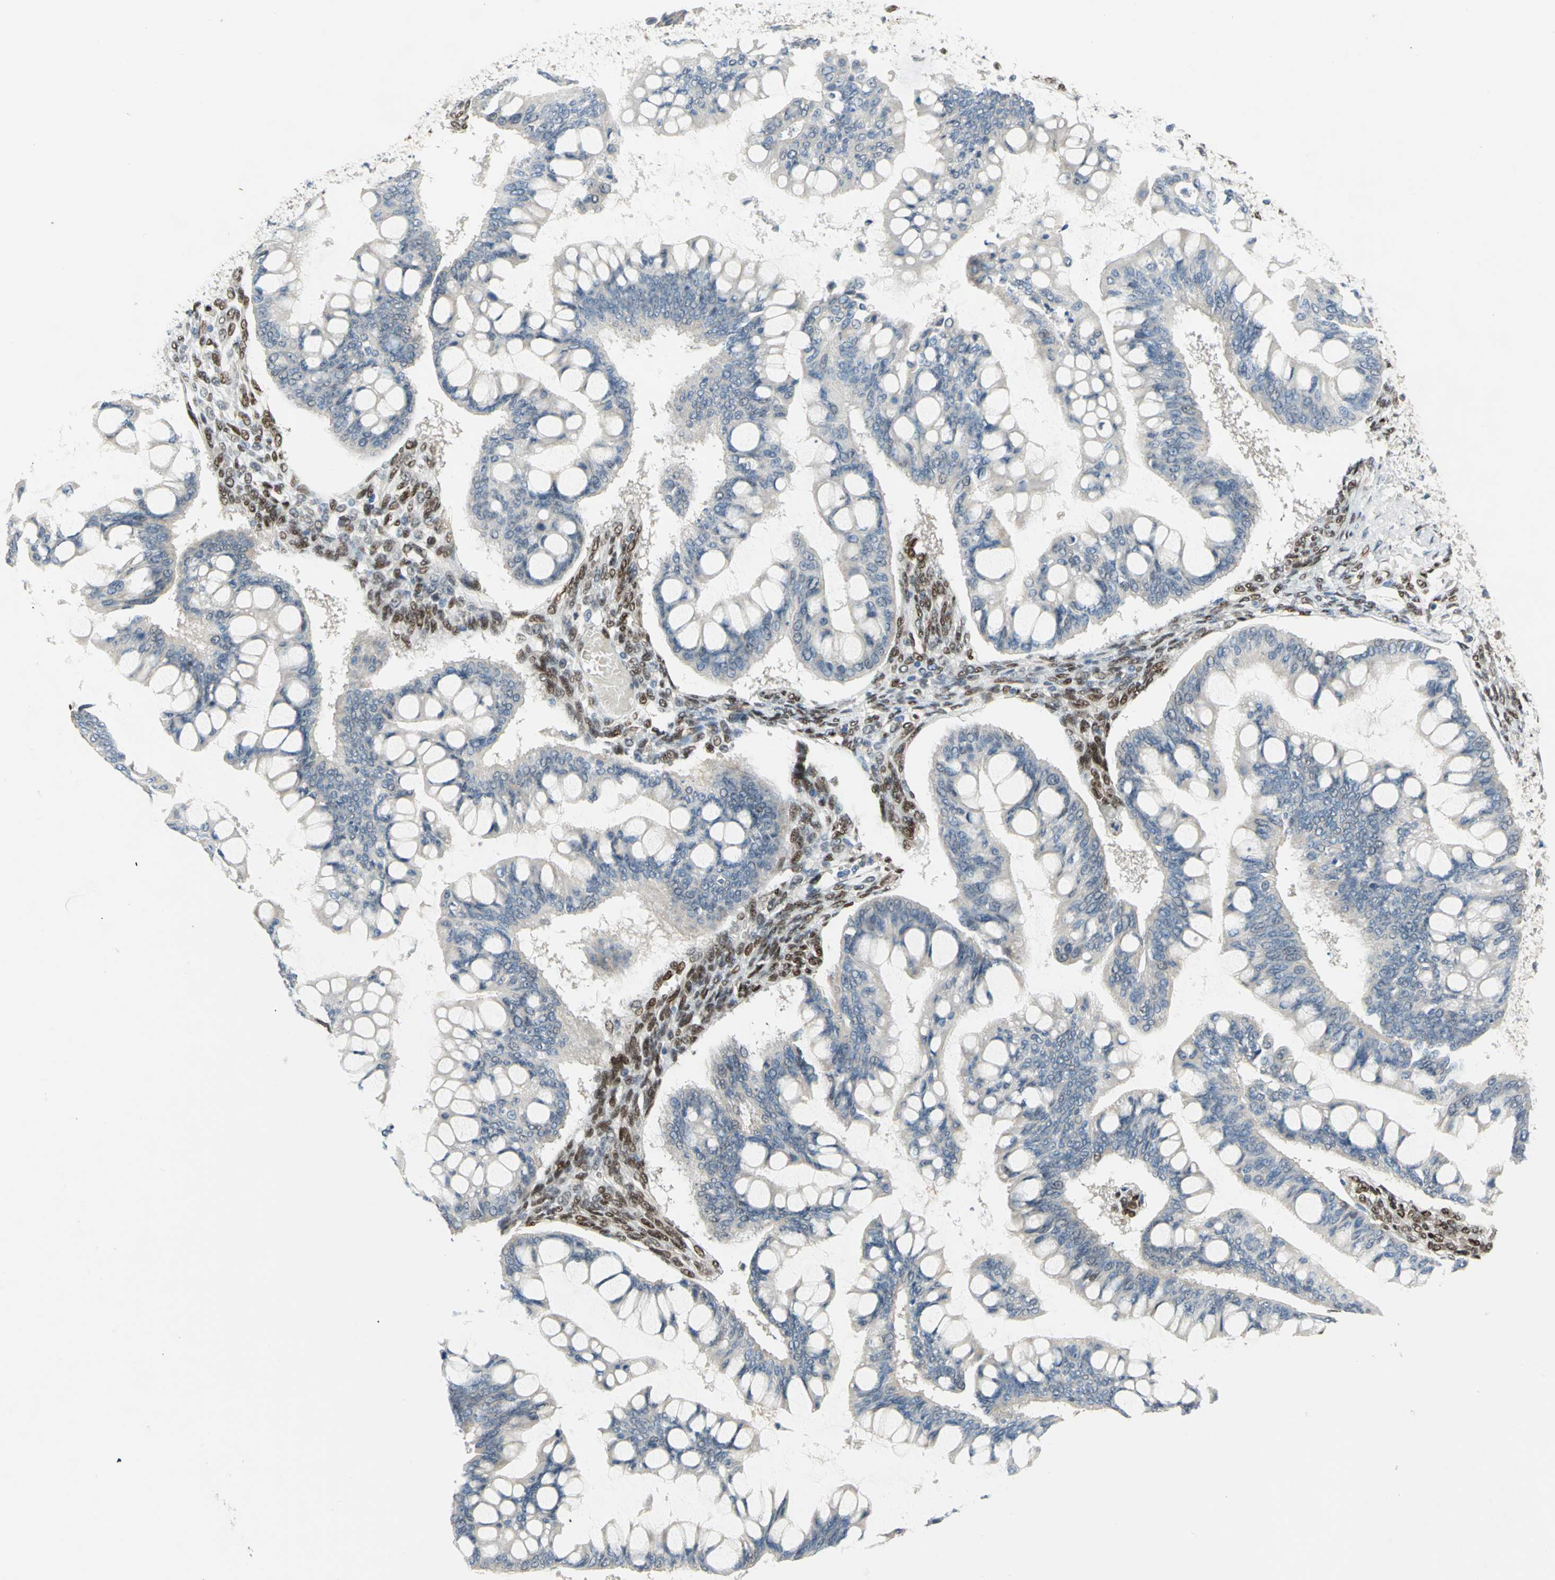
{"staining": {"intensity": "weak", "quantity": "<25%", "location": "cytoplasmic/membranous"}, "tissue": "ovarian cancer", "cell_type": "Tumor cells", "image_type": "cancer", "snomed": [{"axis": "morphology", "description": "Cystadenocarcinoma, mucinous, NOS"}, {"axis": "topography", "description": "Ovary"}], "caption": "Tumor cells are negative for protein expression in human mucinous cystadenocarcinoma (ovarian).", "gene": "RBFOX2", "patient": {"sex": "female", "age": 73}}